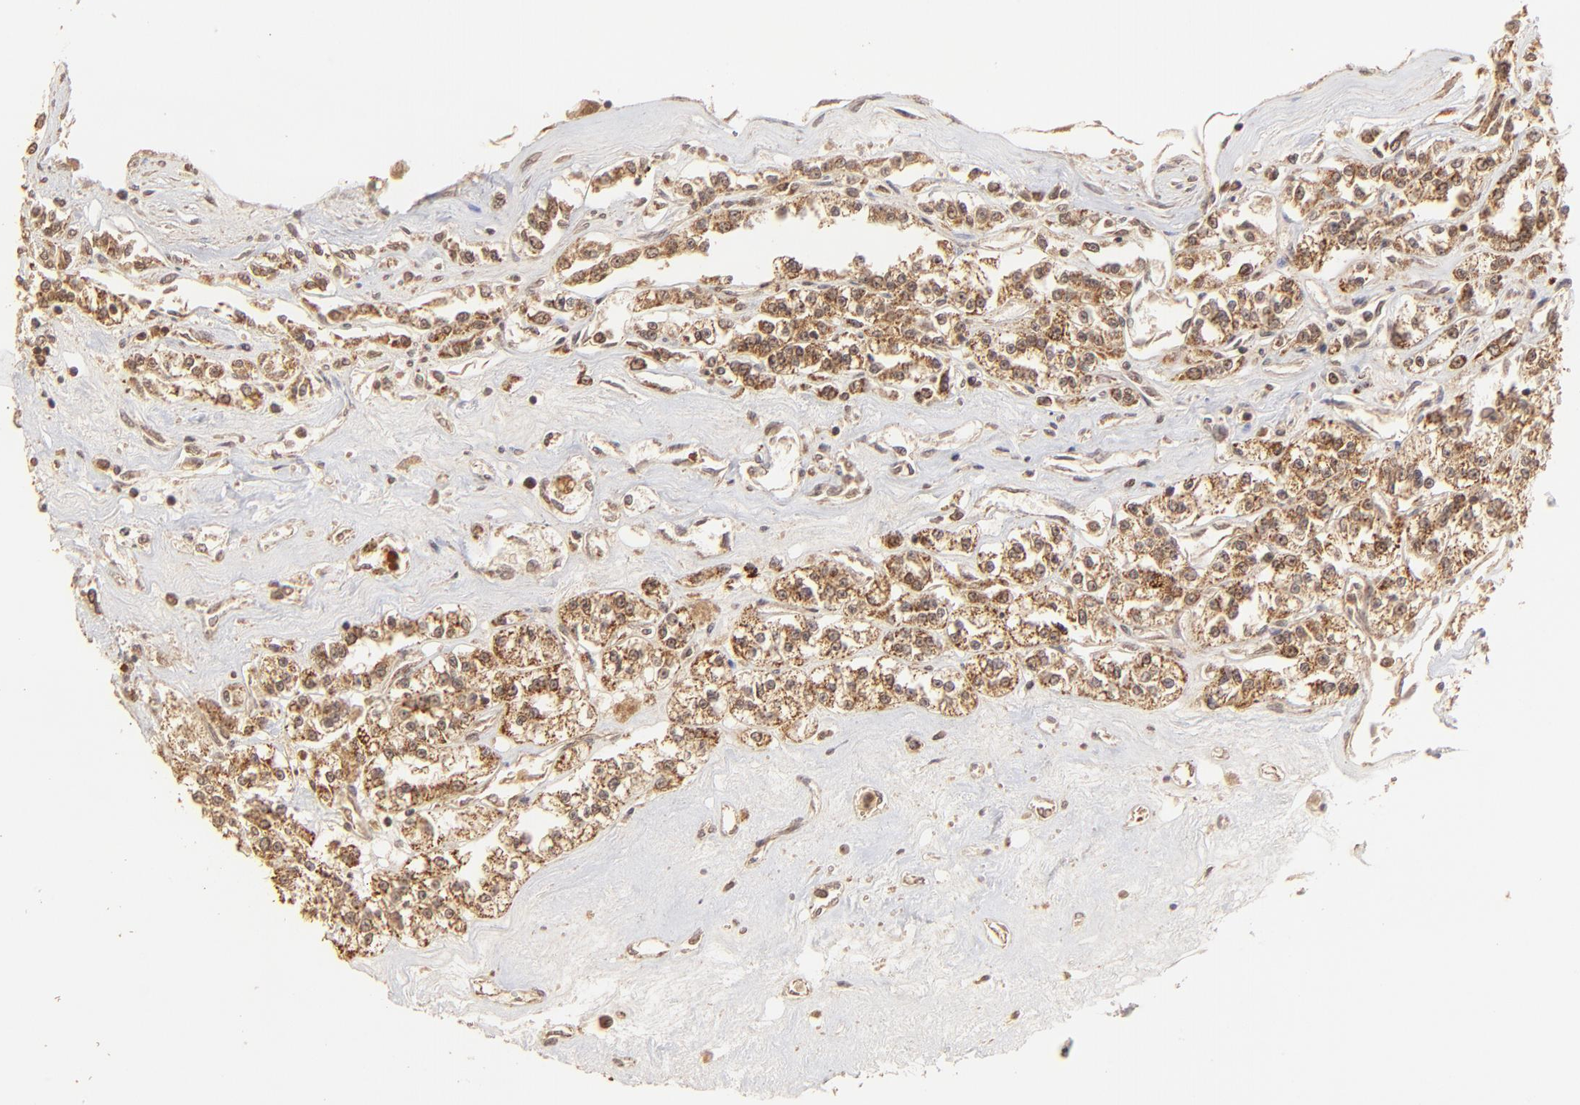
{"staining": {"intensity": "strong", "quantity": ">75%", "location": "cytoplasmic/membranous"}, "tissue": "renal cancer", "cell_type": "Tumor cells", "image_type": "cancer", "snomed": [{"axis": "morphology", "description": "Adenocarcinoma, NOS"}, {"axis": "topography", "description": "Kidney"}], "caption": "Brown immunohistochemical staining in renal cancer (adenocarcinoma) exhibits strong cytoplasmic/membranous positivity in approximately >75% of tumor cells. (IHC, brightfield microscopy, high magnification).", "gene": "MED15", "patient": {"sex": "female", "age": 76}}